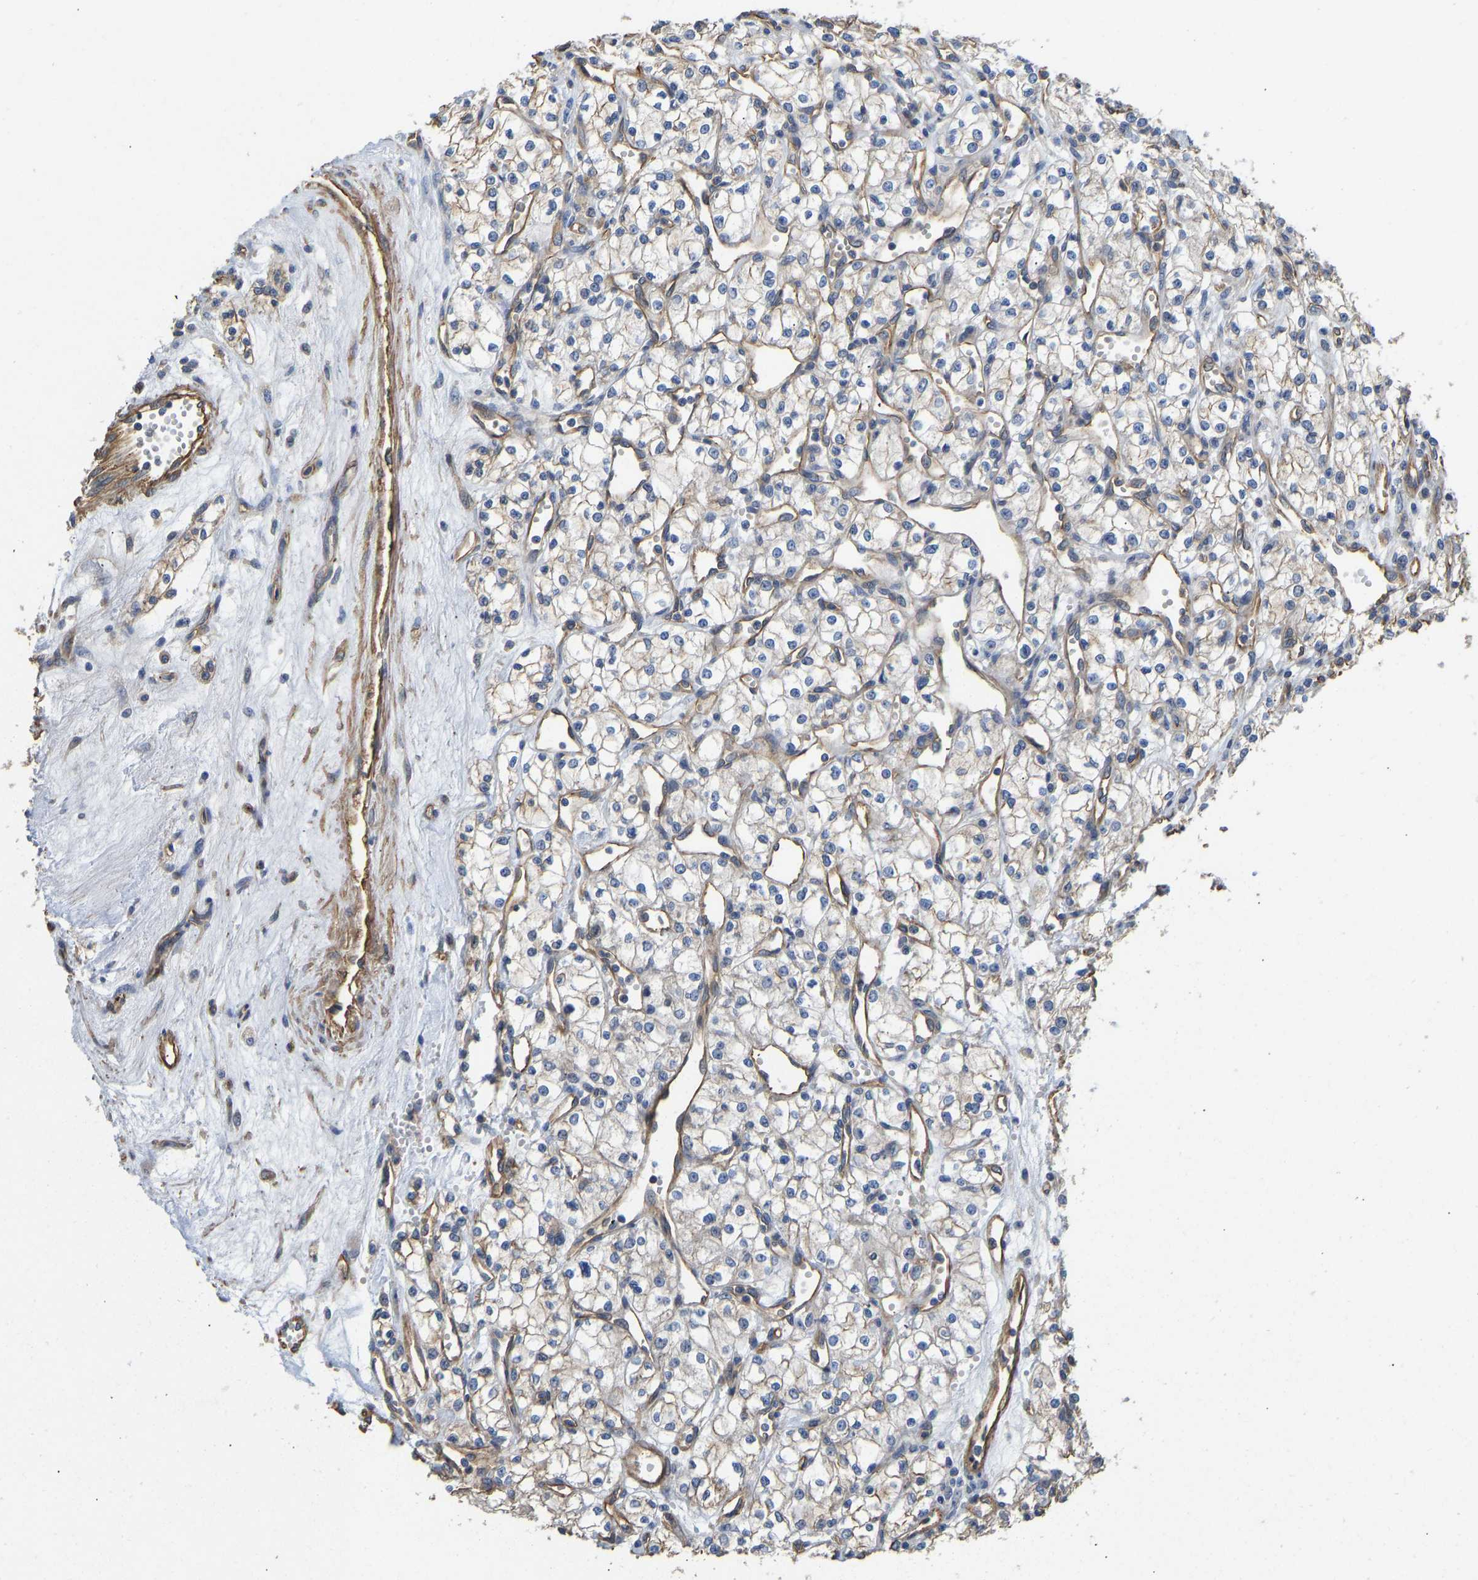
{"staining": {"intensity": "weak", "quantity": "25%-75%", "location": "cytoplasmic/membranous"}, "tissue": "renal cancer", "cell_type": "Tumor cells", "image_type": "cancer", "snomed": [{"axis": "morphology", "description": "Adenocarcinoma, NOS"}, {"axis": "topography", "description": "Kidney"}], "caption": "Adenocarcinoma (renal) was stained to show a protein in brown. There is low levels of weak cytoplasmic/membranous positivity in approximately 25%-75% of tumor cells.", "gene": "ELMO2", "patient": {"sex": "male", "age": 59}}